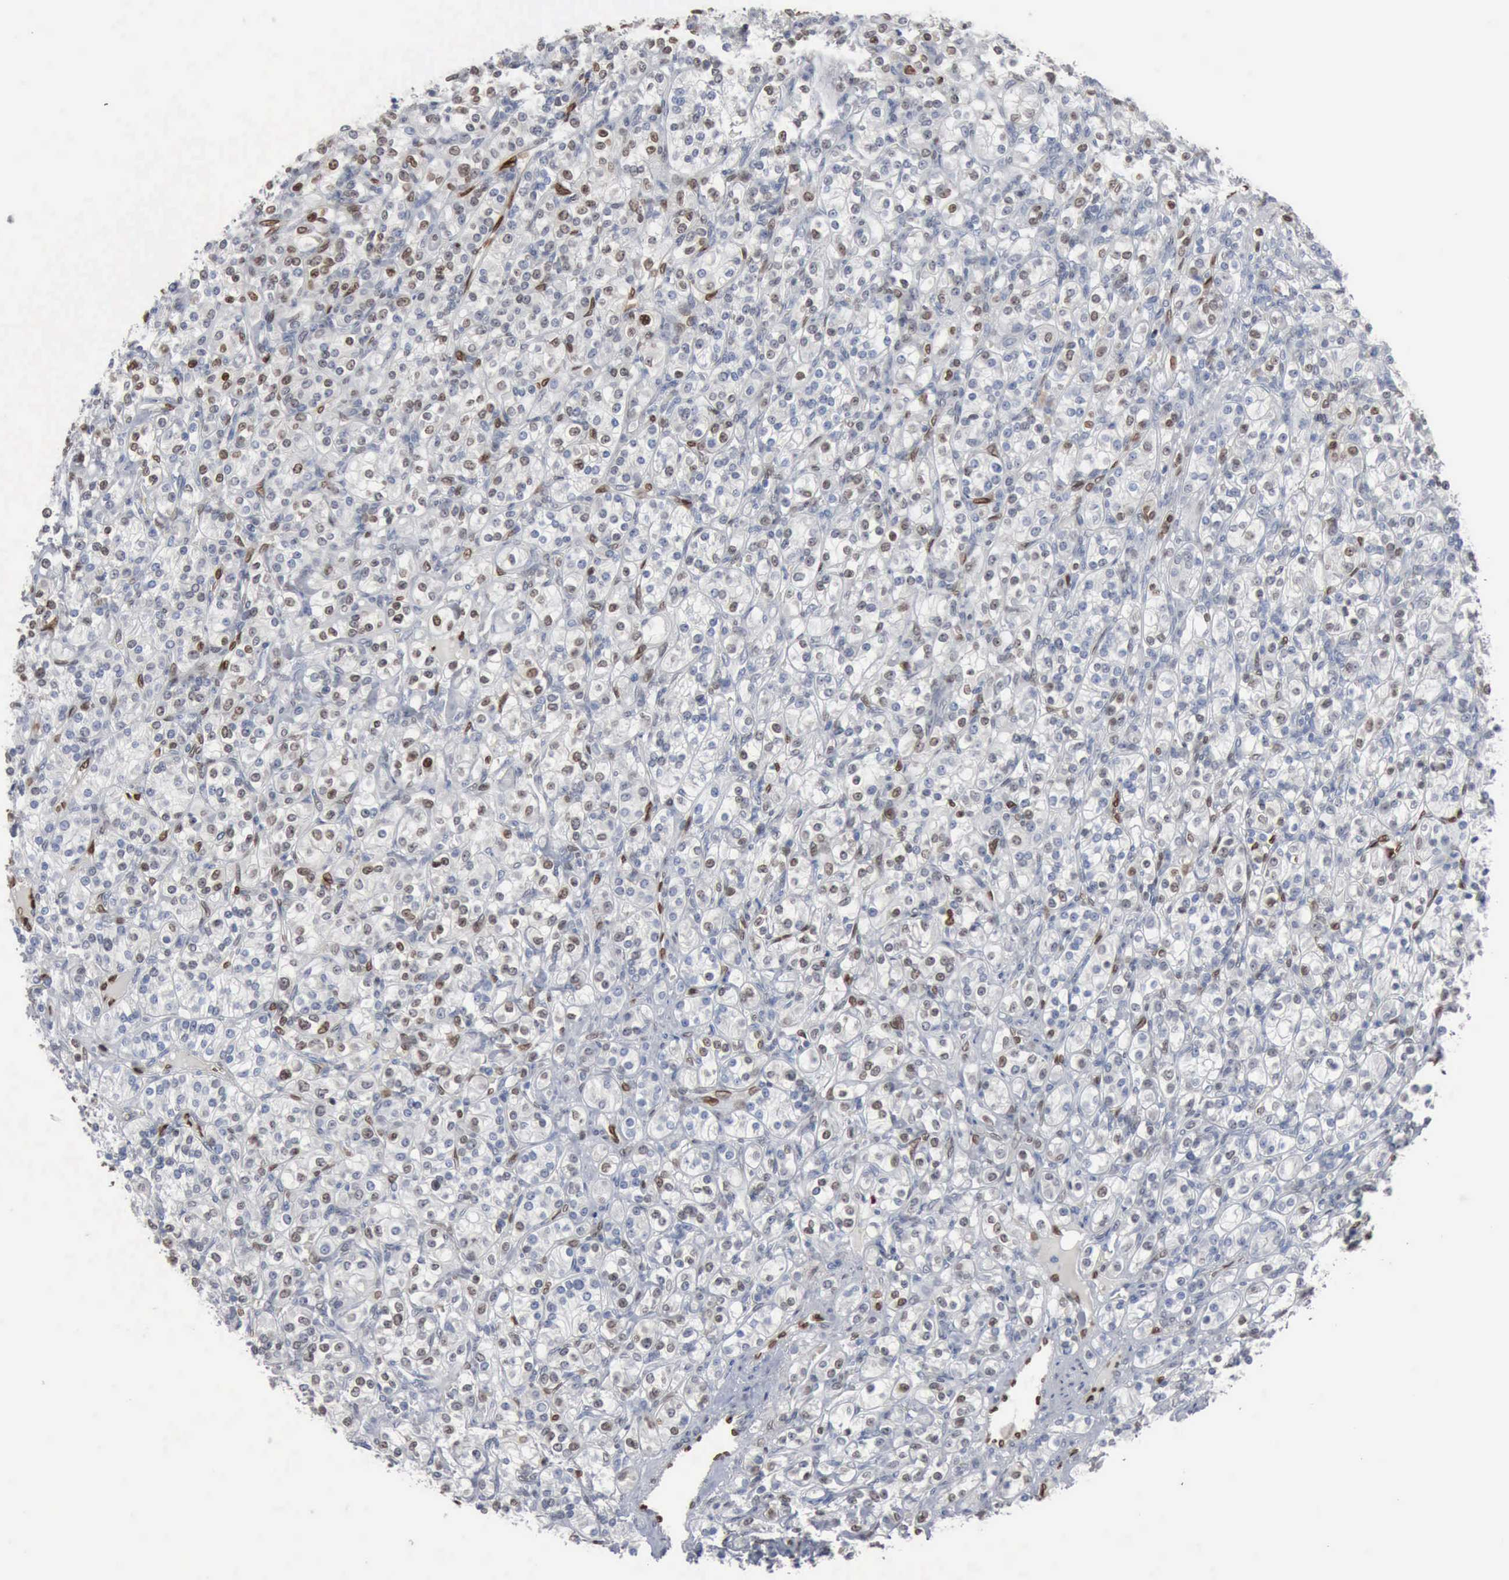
{"staining": {"intensity": "moderate", "quantity": "25%-75%", "location": "nuclear"}, "tissue": "renal cancer", "cell_type": "Tumor cells", "image_type": "cancer", "snomed": [{"axis": "morphology", "description": "Adenocarcinoma, NOS"}, {"axis": "topography", "description": "Kidney"}], "caption": "Renal adenocarcinoma stained for a protein (brown) reveals moderate nuclear positive expression in approximately 25%-75% of tumor cells.", "gene": "FGF2", "patient": {"sex": "male", "age": 77}}